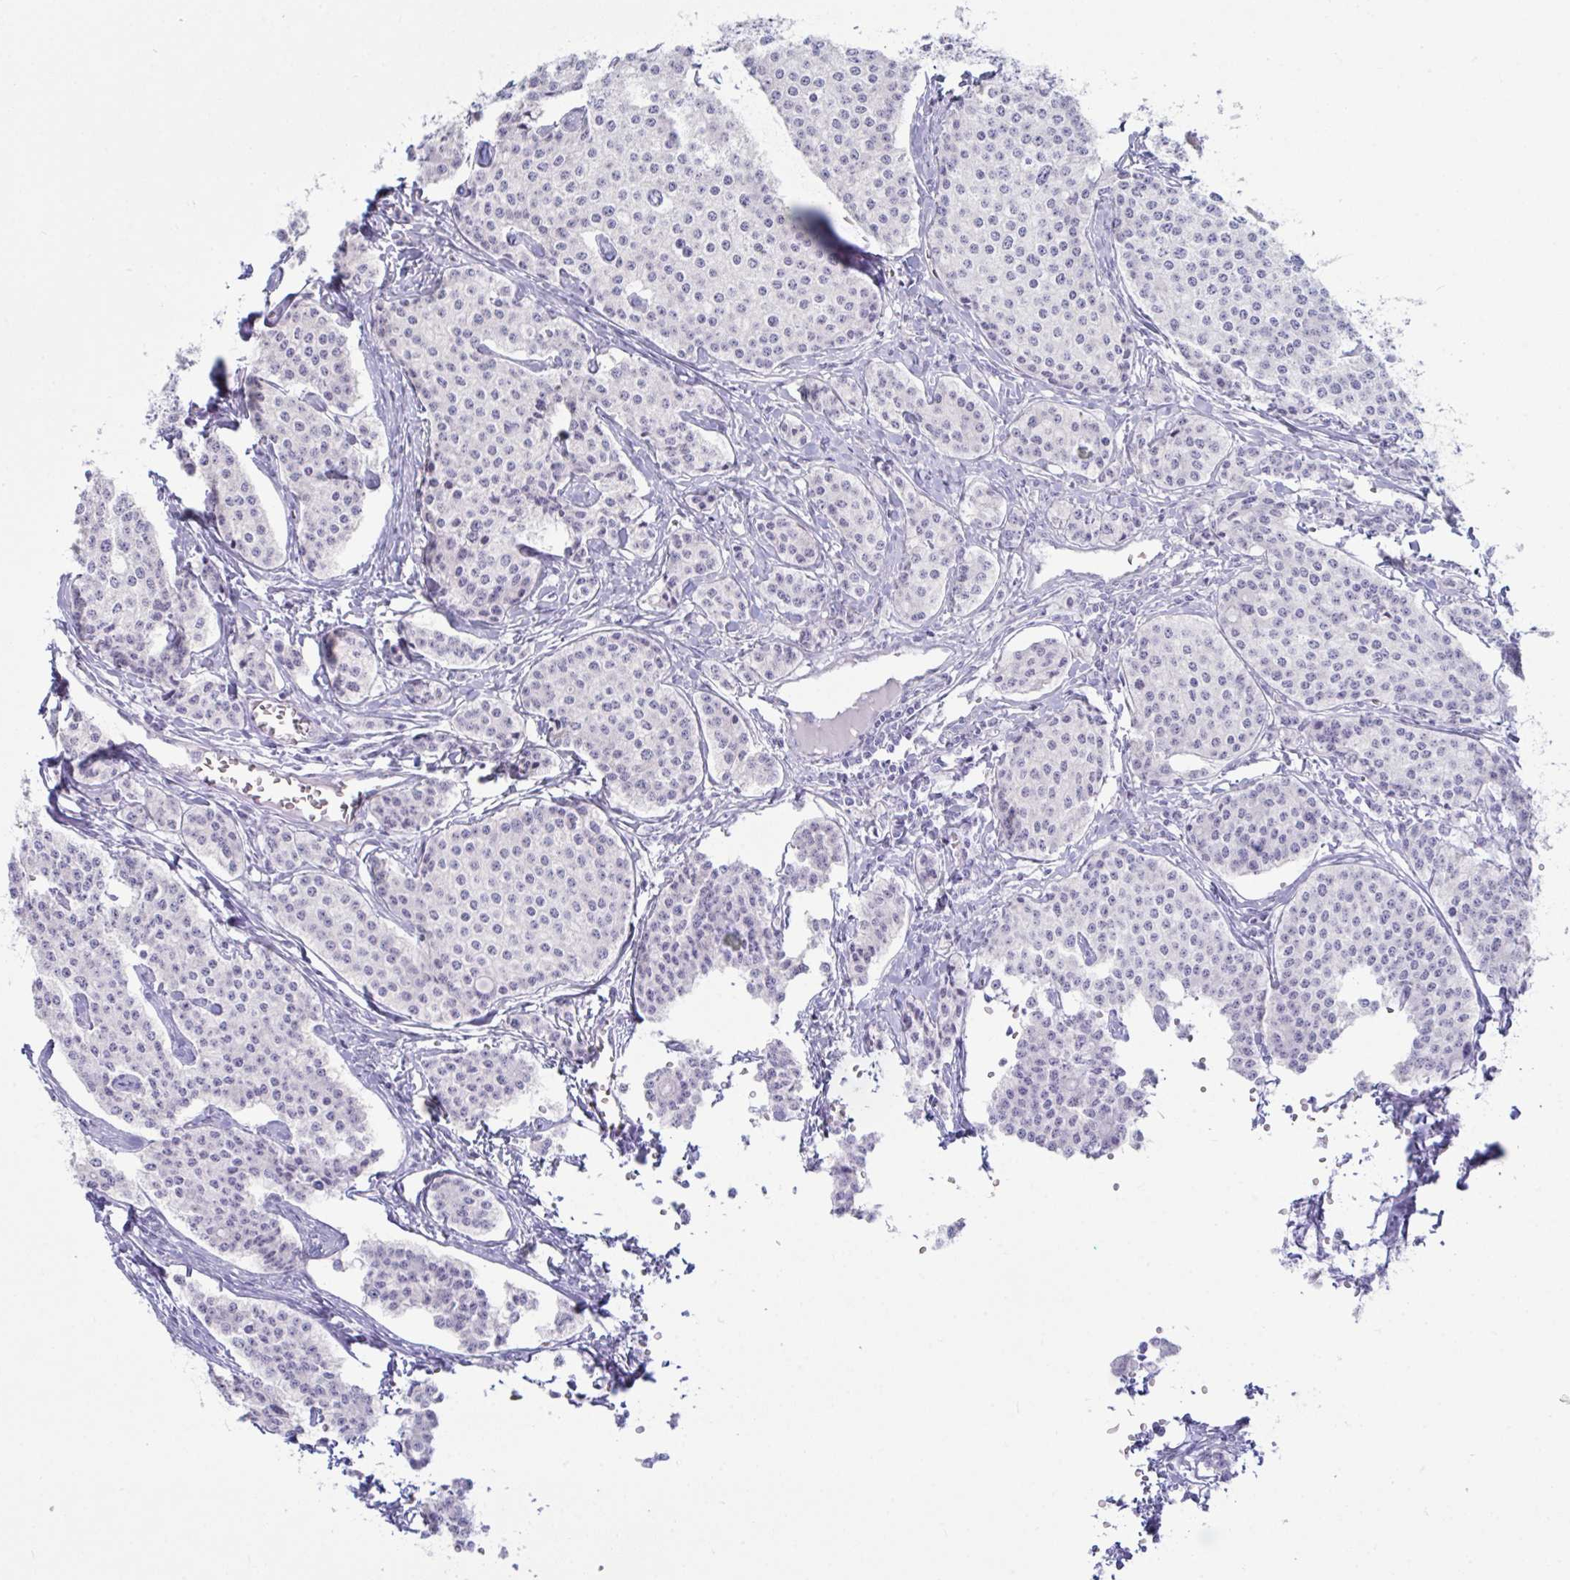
{"staining": {"intensity": "negative", "quantity": "none", "location": "none"}, "tissue": "carcinoid", "cell_type": "Tumor cells", "image_type": "cancer", "snomed": [{"axis": "morphology", "description": "Carcinoid, malignant, NOS"}, {"axis": "topography", "description": "Small intestine"}], "caption": "The image exhibits no staining of tumor cells in carcinoid (malignant).", "gene": "BBS1", "patient": {"sex": "female", "age": 64}}